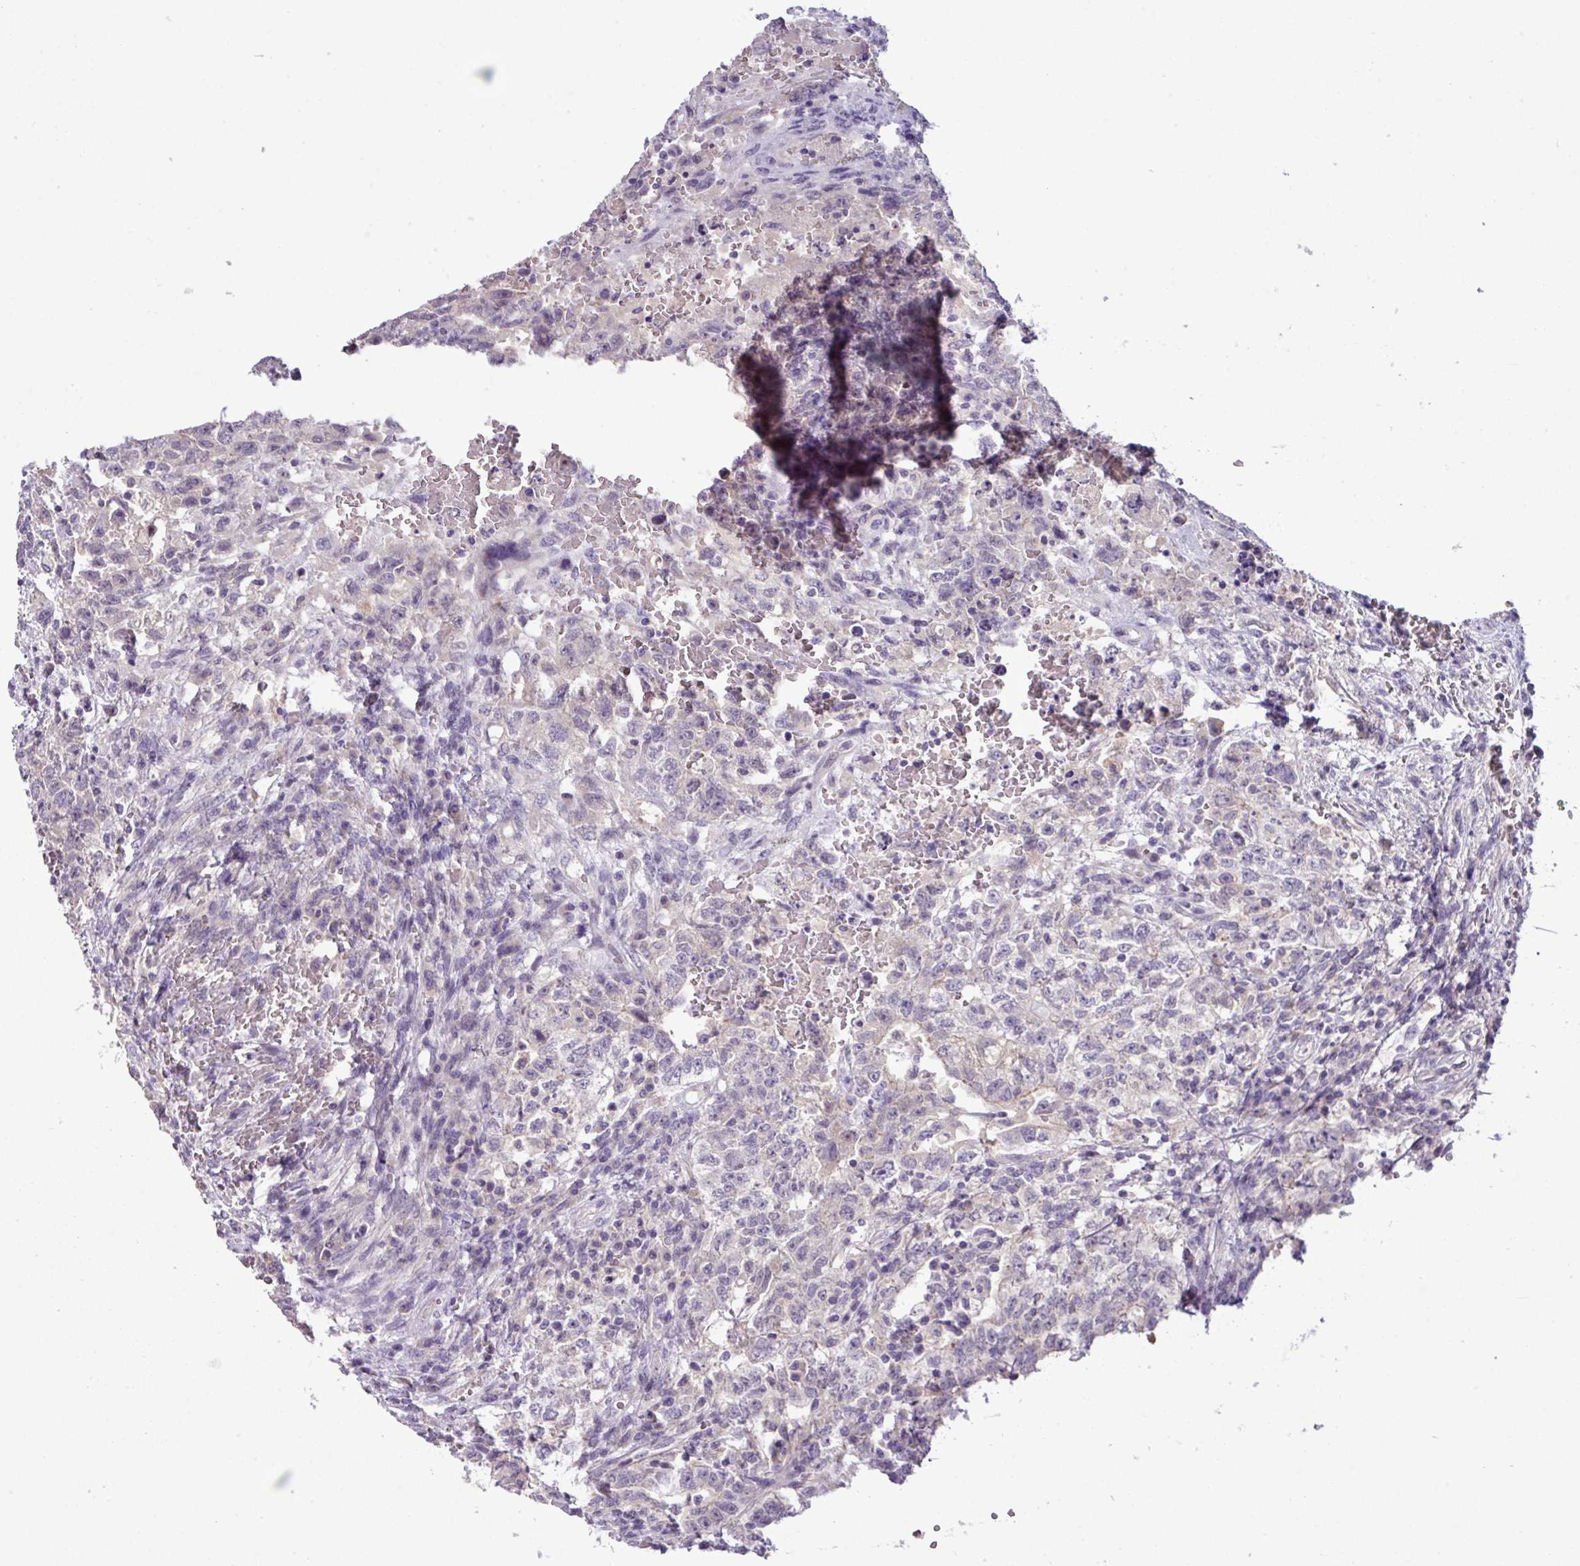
{"staining": {"intensity": "negative", "quantity": "none", "location": "none"}, "tissue": "testis cancer", "cell_type": "Tumor cells", "image_type": "cancer", "snomed": [{"axis": "morphology", "description": "Carcinoma, Embryonal, NOS"}, {"axis": "topography", "description": "Testis"}], "caption": "Tumor cells show no significant protein positivity in testis embryonal carcinoma.", "gene": "PNLDC1", "patient": {"sex": "male", "age": 26}}